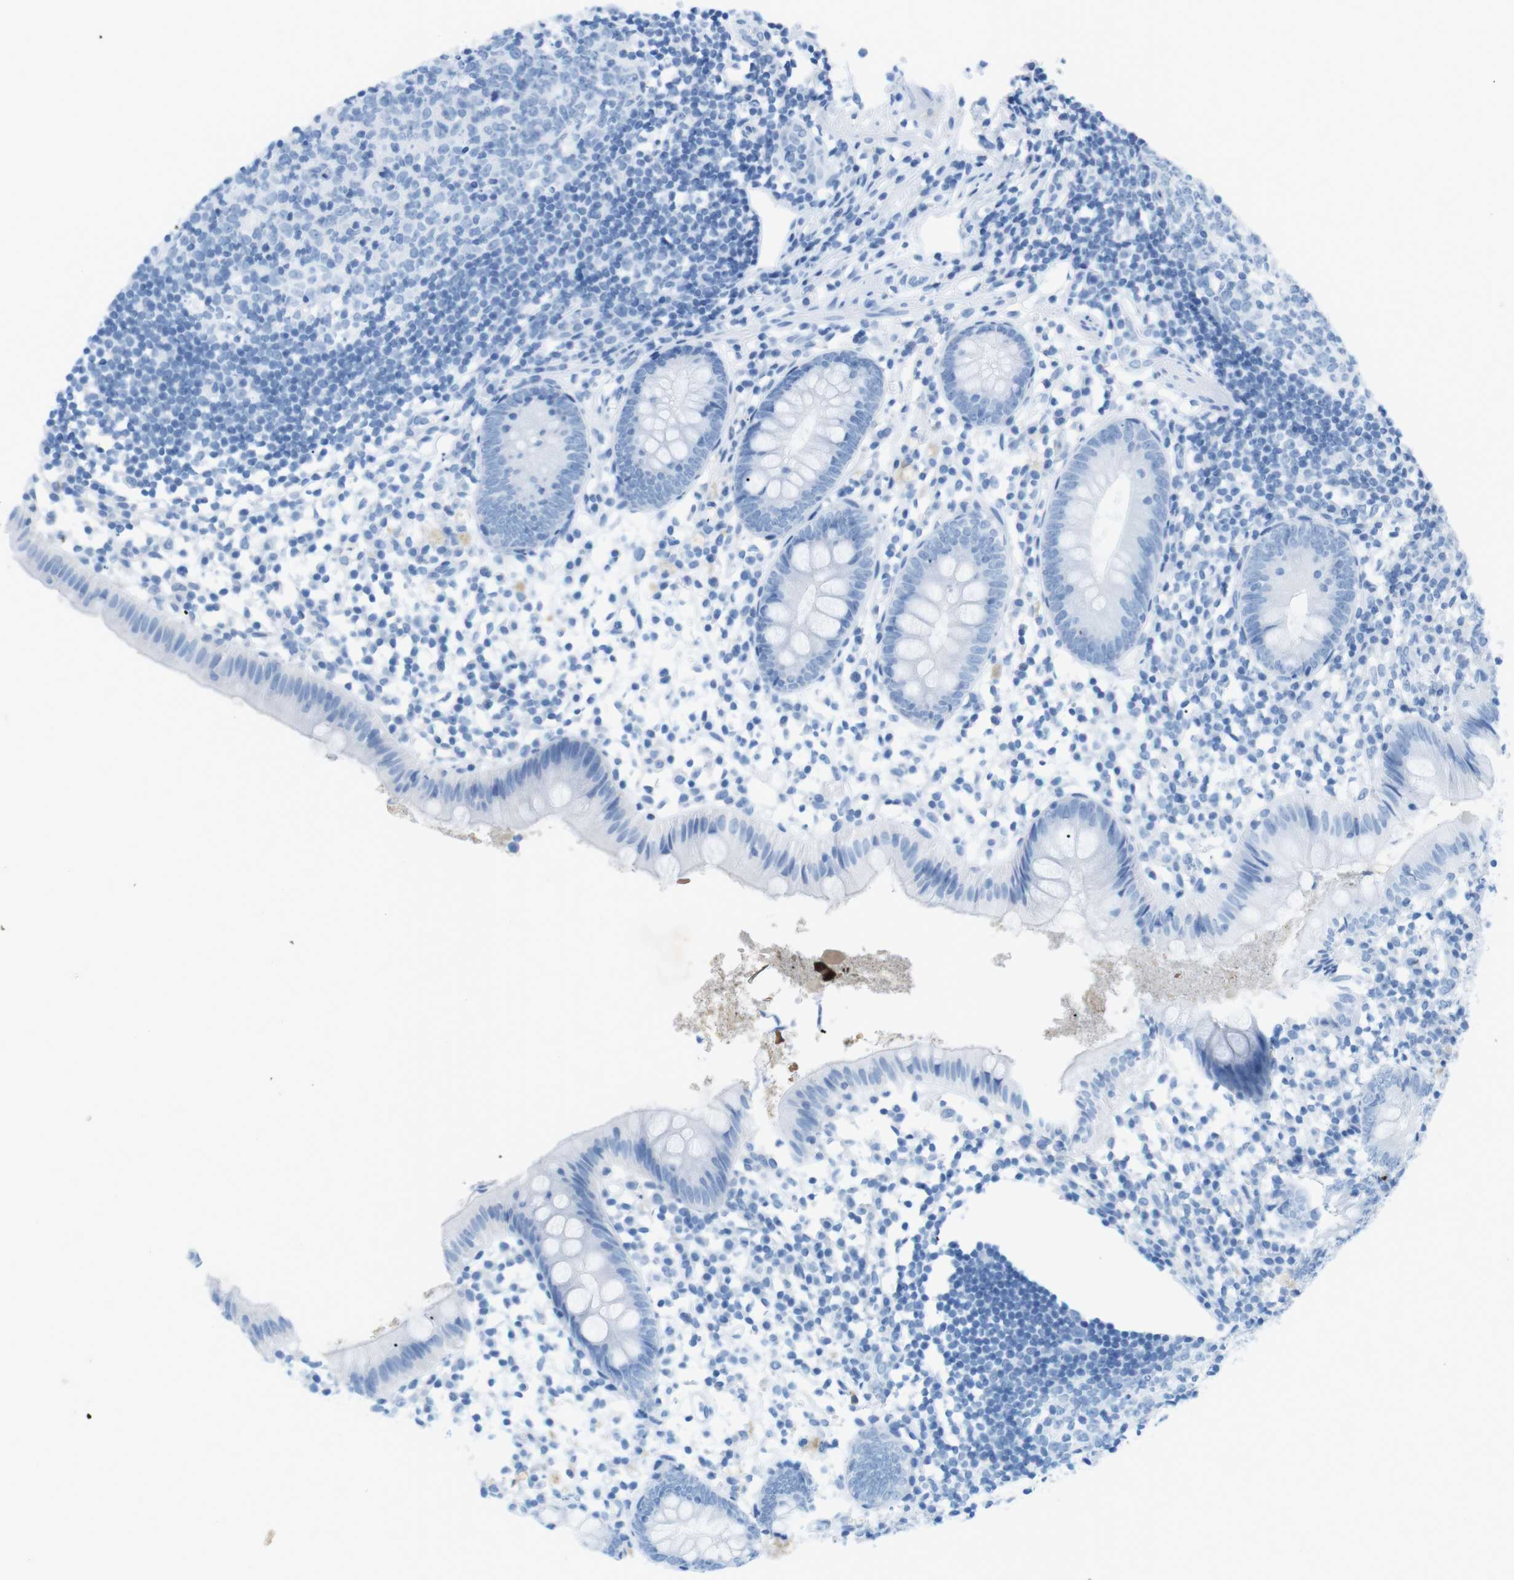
{"staining": {"intensity": "negative", "quantity": "none", "location": "none"}, "tissue": "appendix", "cell_type": "Glandular cells", "image_type": "normal", "snomed": [{"axis": "morphology", "description": "Normal tissue, NOS"}, {"axis": "topography", "description": "Appendix"}], "caption": "Immunohistochemical staining of normal human appendix shows no significant expression in glandular cells.", "gene": "SALL4", "patient": {"sex": "female", "age": 20}}